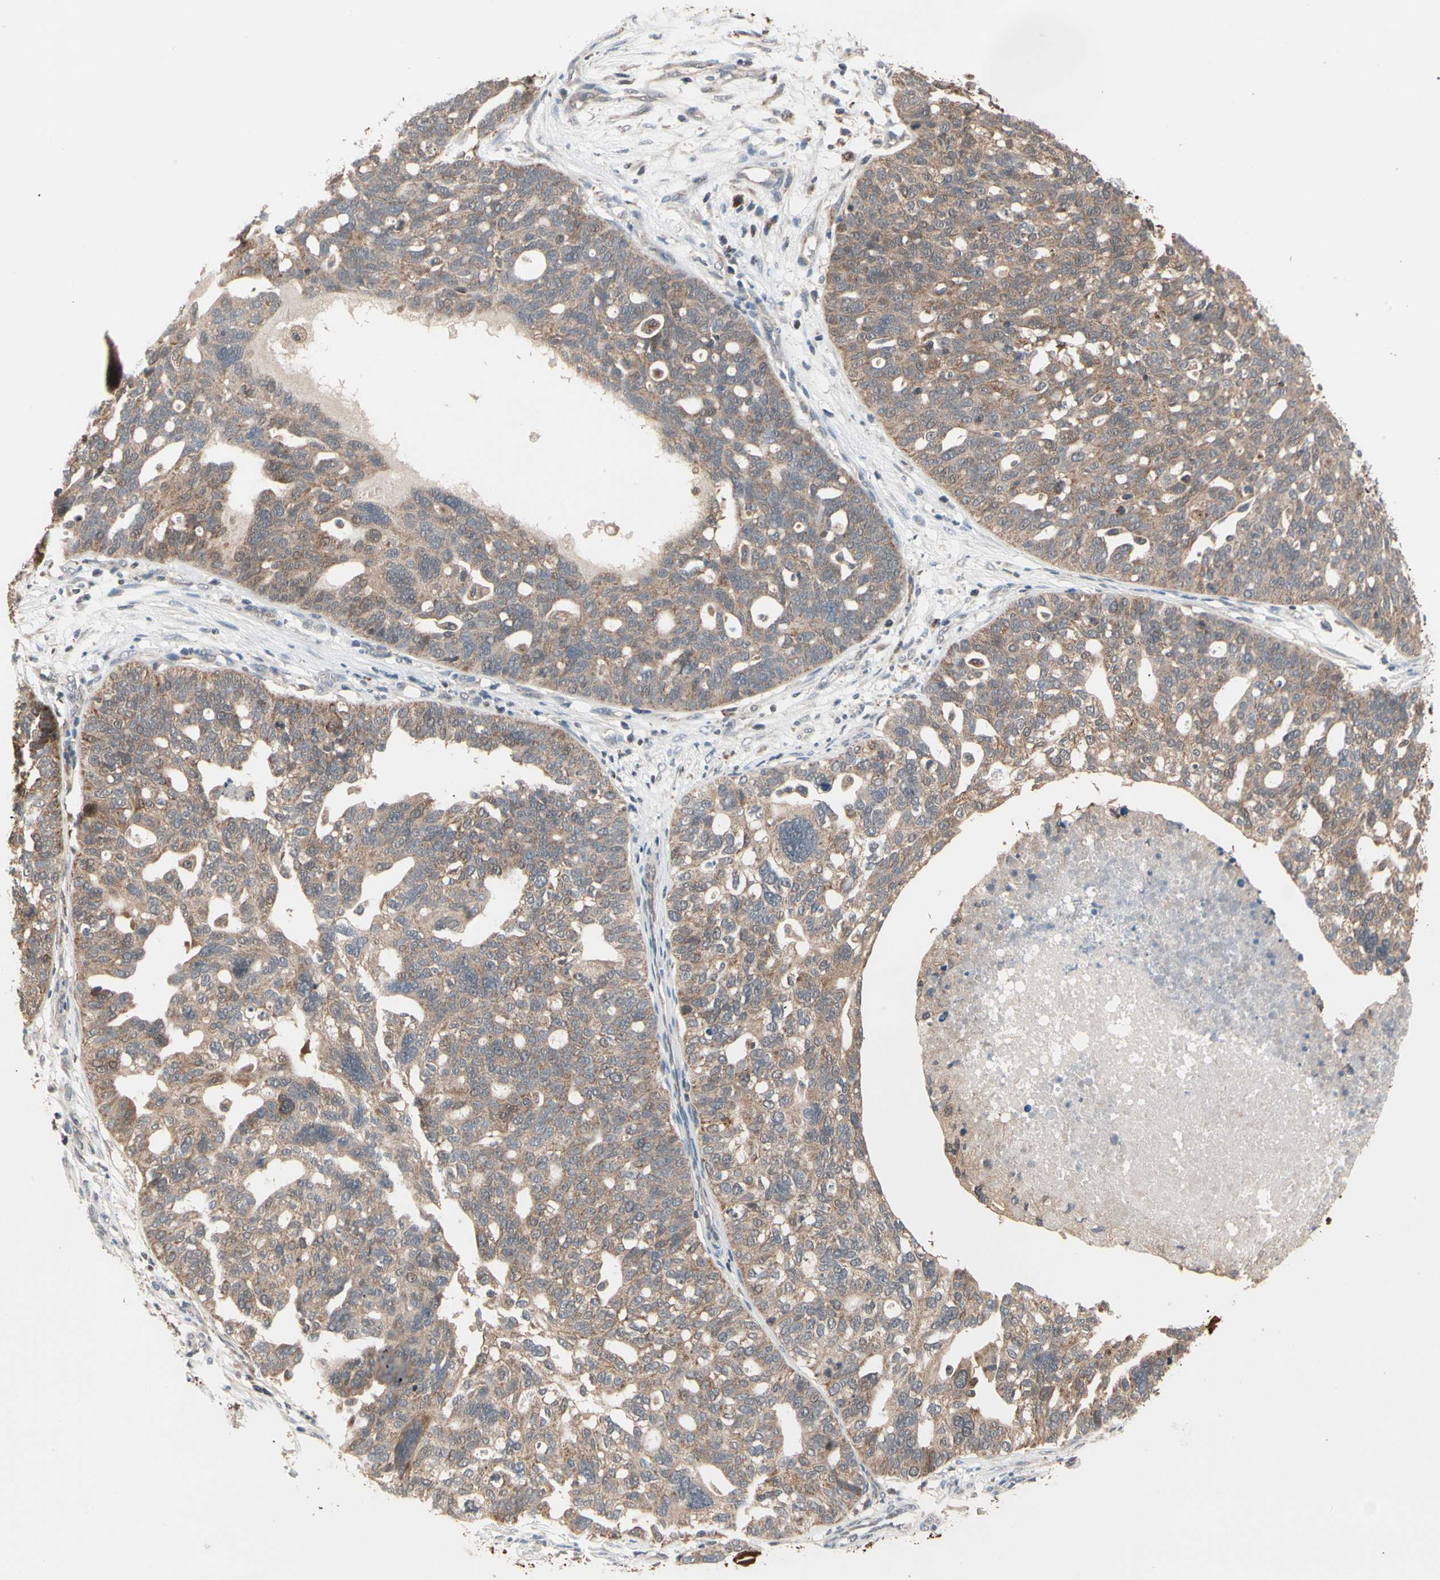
{"staining": {"intensity": "weak", "quantity": ">75%", "location": "cytoplasmic/membranous"}, "tissue": "ovarian cancer", "cell_type": "Tumor cells", "image_type": "cancer", "snomed": [{"axis": "morphology", "description": "Cystadenocarcinoma, serous, NOS"}, {"axis": "topography", "description": "Ovary"}], "caption": "Weak cytoplasmic/membranous positivity for a protein is present in approximately >75% of tumor cells of serous cystadenocarcinoma (ovarian) using immunohistochemistry (IHC).", "gene": "MTHFS", "patient": {"sex": "female", "age": 59}}